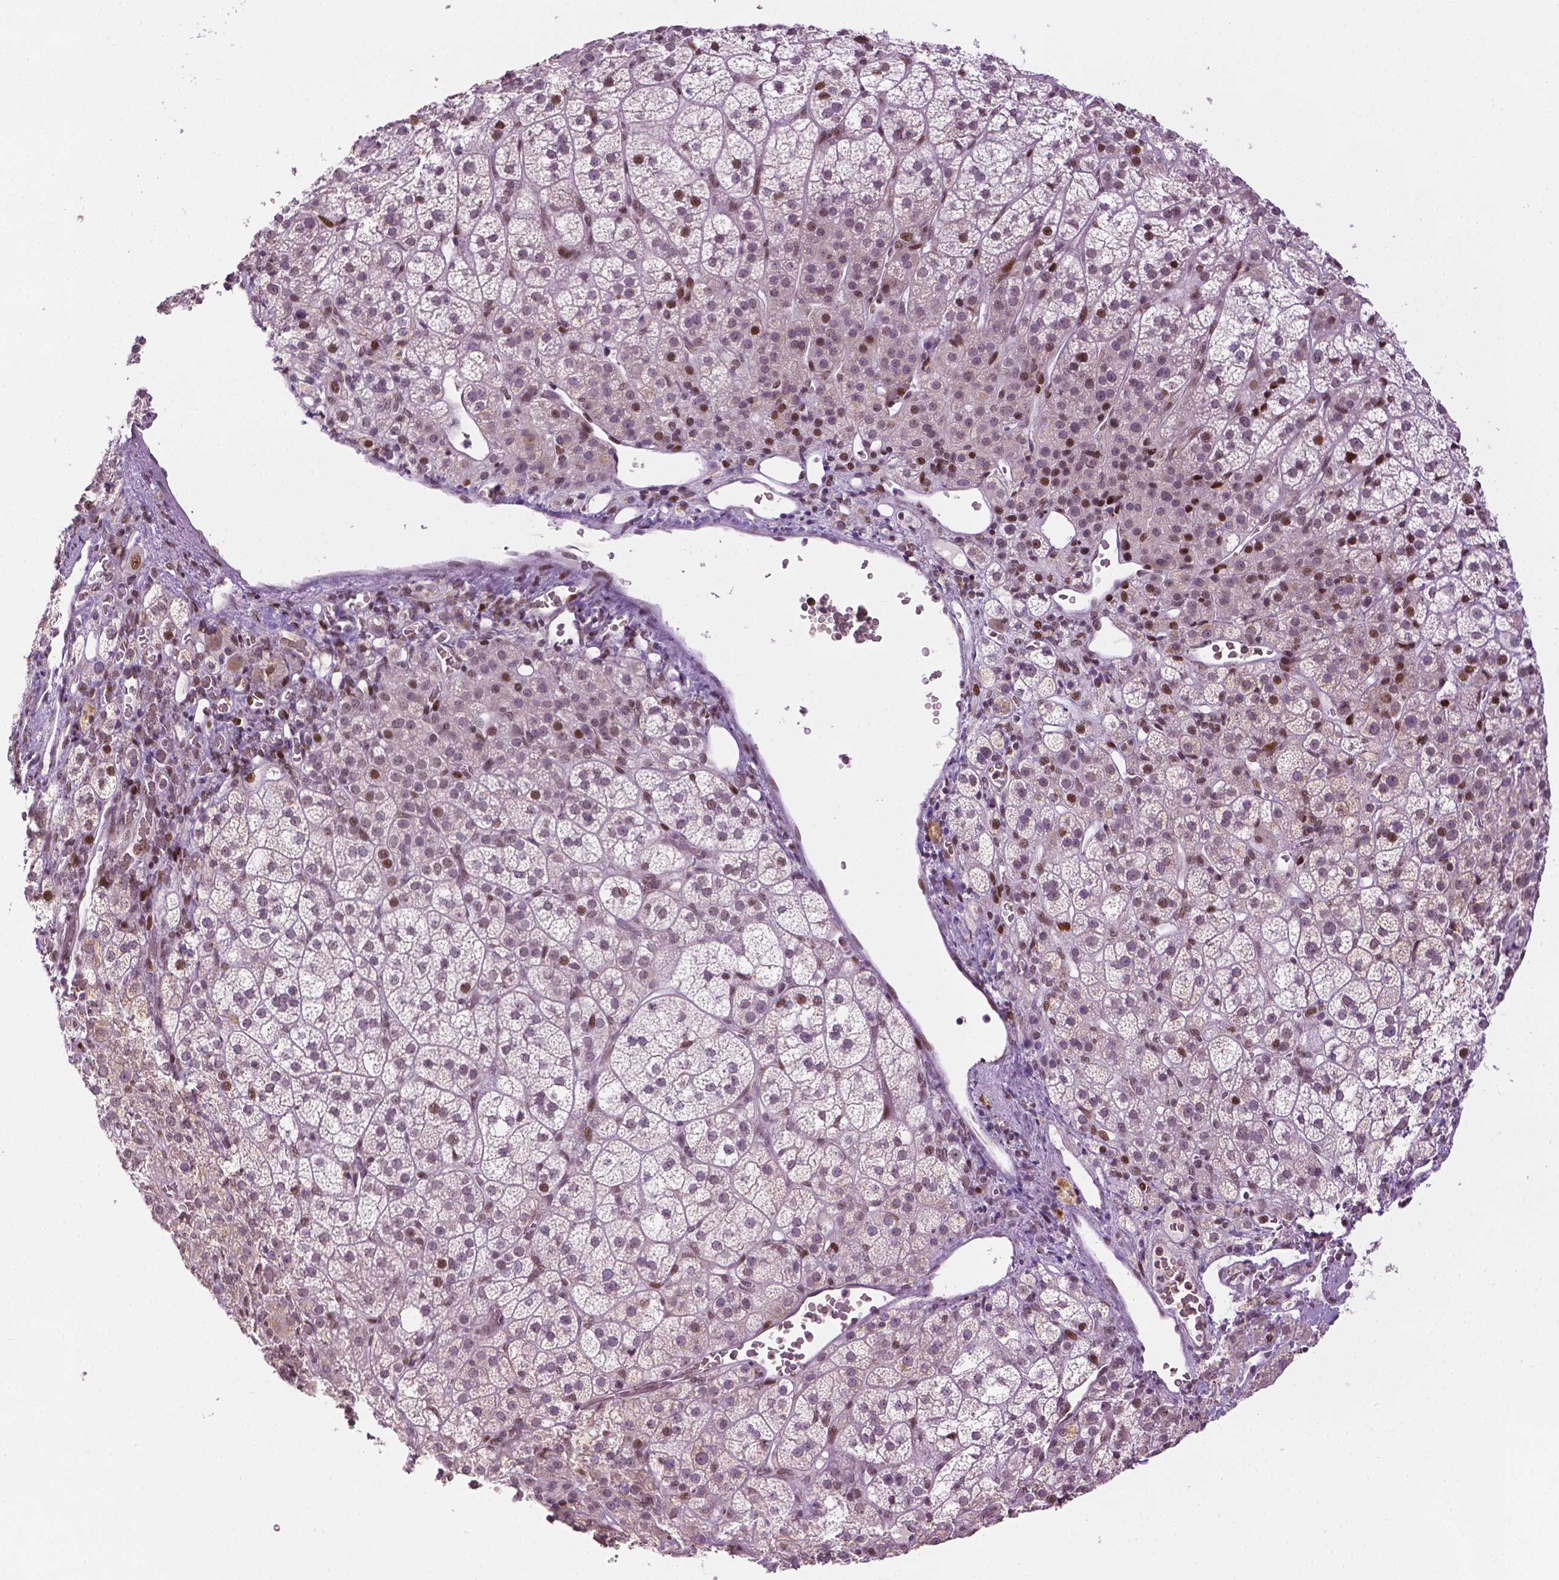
{"staining": {"intensity": "moderate", "quantity": "<25%", "location": "nuclear"}, "tissue": "adrenal gland", "cell_type": "Glandular cells", "image_type": "normal", "snomed": [{"axis": "morphology", "description": "Normal tissue, NOS"}, {"axis": "topography", "description": "Adrenal gland"}], "caption": "This photomicrograph exhibits immunohistochemistry staining of normal adrenal gland, with low moderate nuclear positivity in about <25% of glandular cells.", "gene": "ZNF41", "patient": {"sex": "female", "age": 60}}